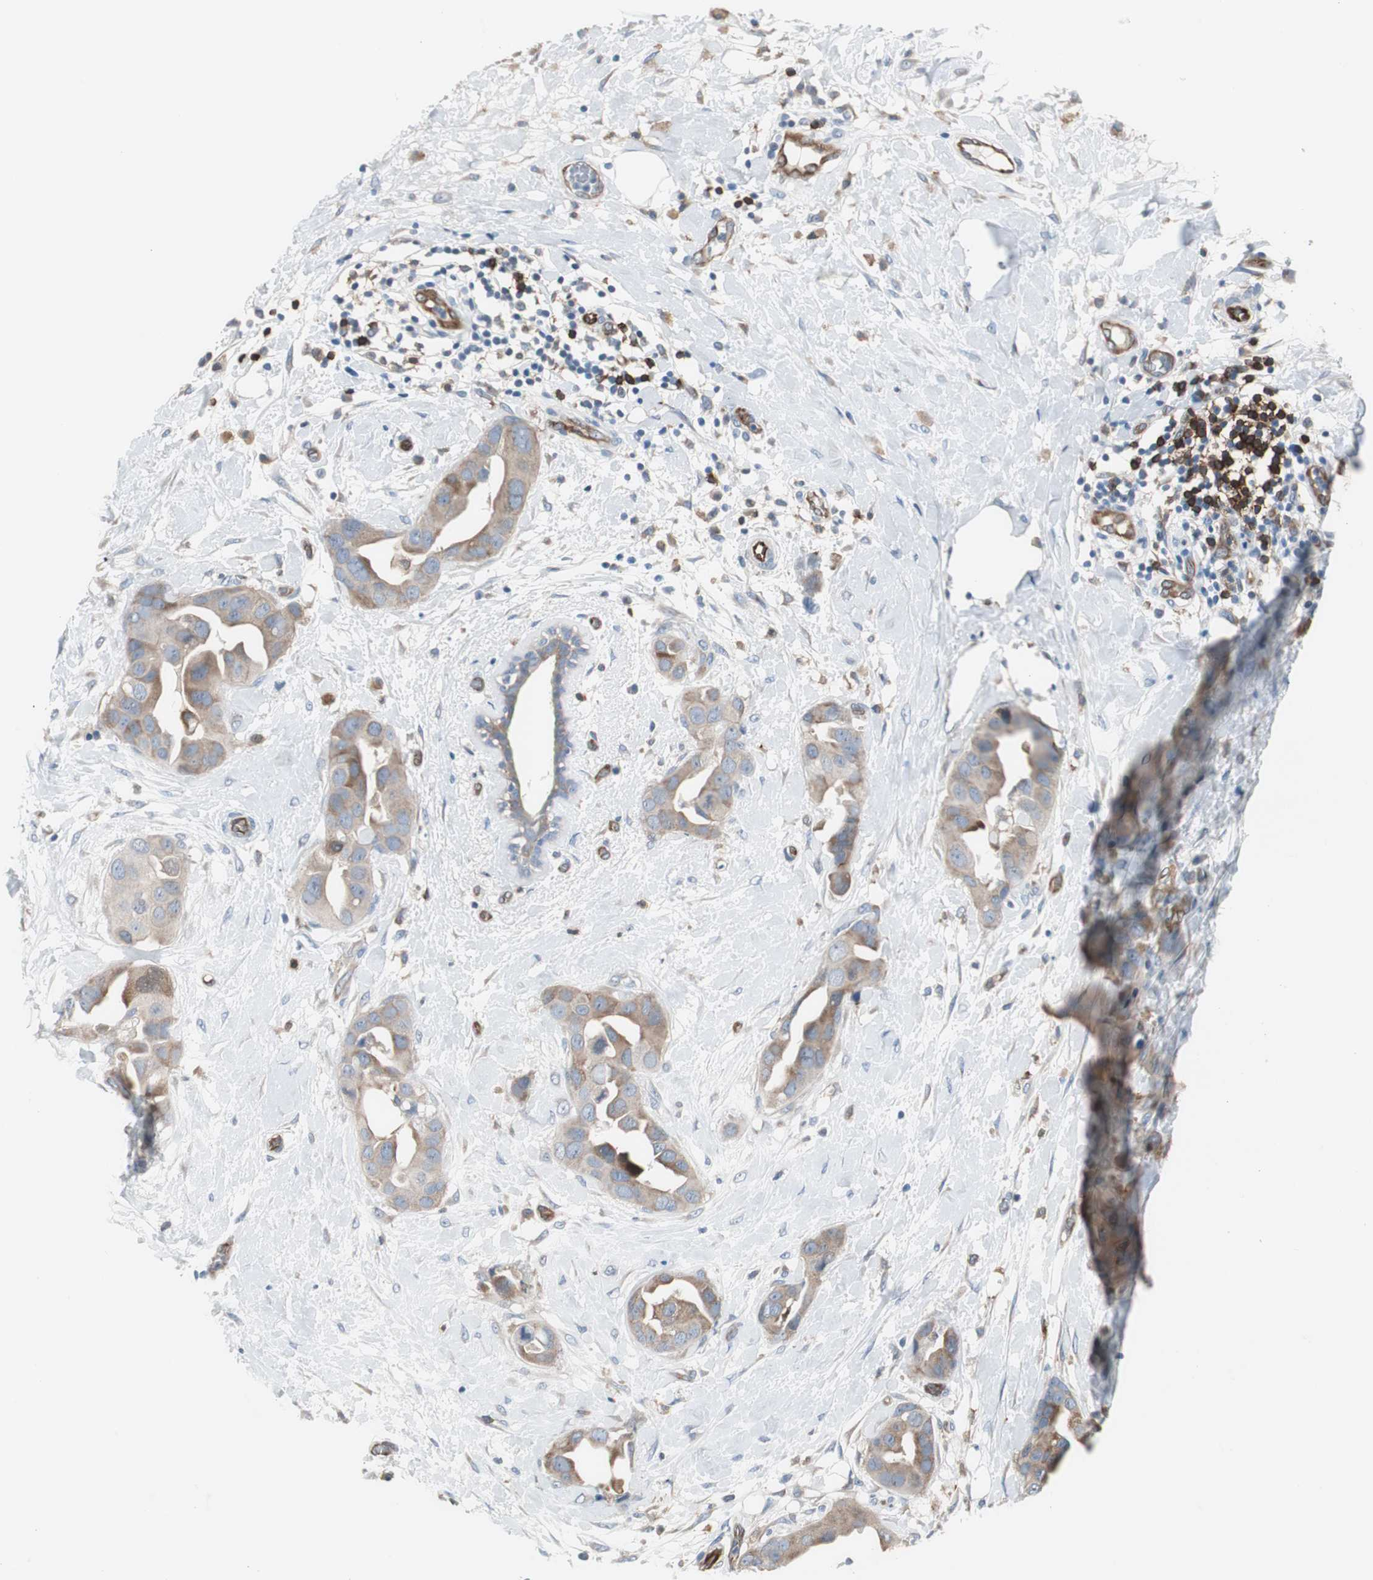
{"staining": {"intensity": "moderate", "quantity": ">75%", "location": "cytoplasmic/membranous"}, "tissue": "breast cancer", "cell_type": "Tumor cells", "image_type": "cancer", "snomed": [{"axis": "morphology", "description": "Duct carcinoma"}, {"axis": "topography", "description": "Breast"}], "caption": "Breast cancer (invasive ductal carcinoma) stained with a protein marker exhibits moderate staining in tumor cells.", "gene": "SWAP70", "patient": {"sex": "female", "age": 40}}